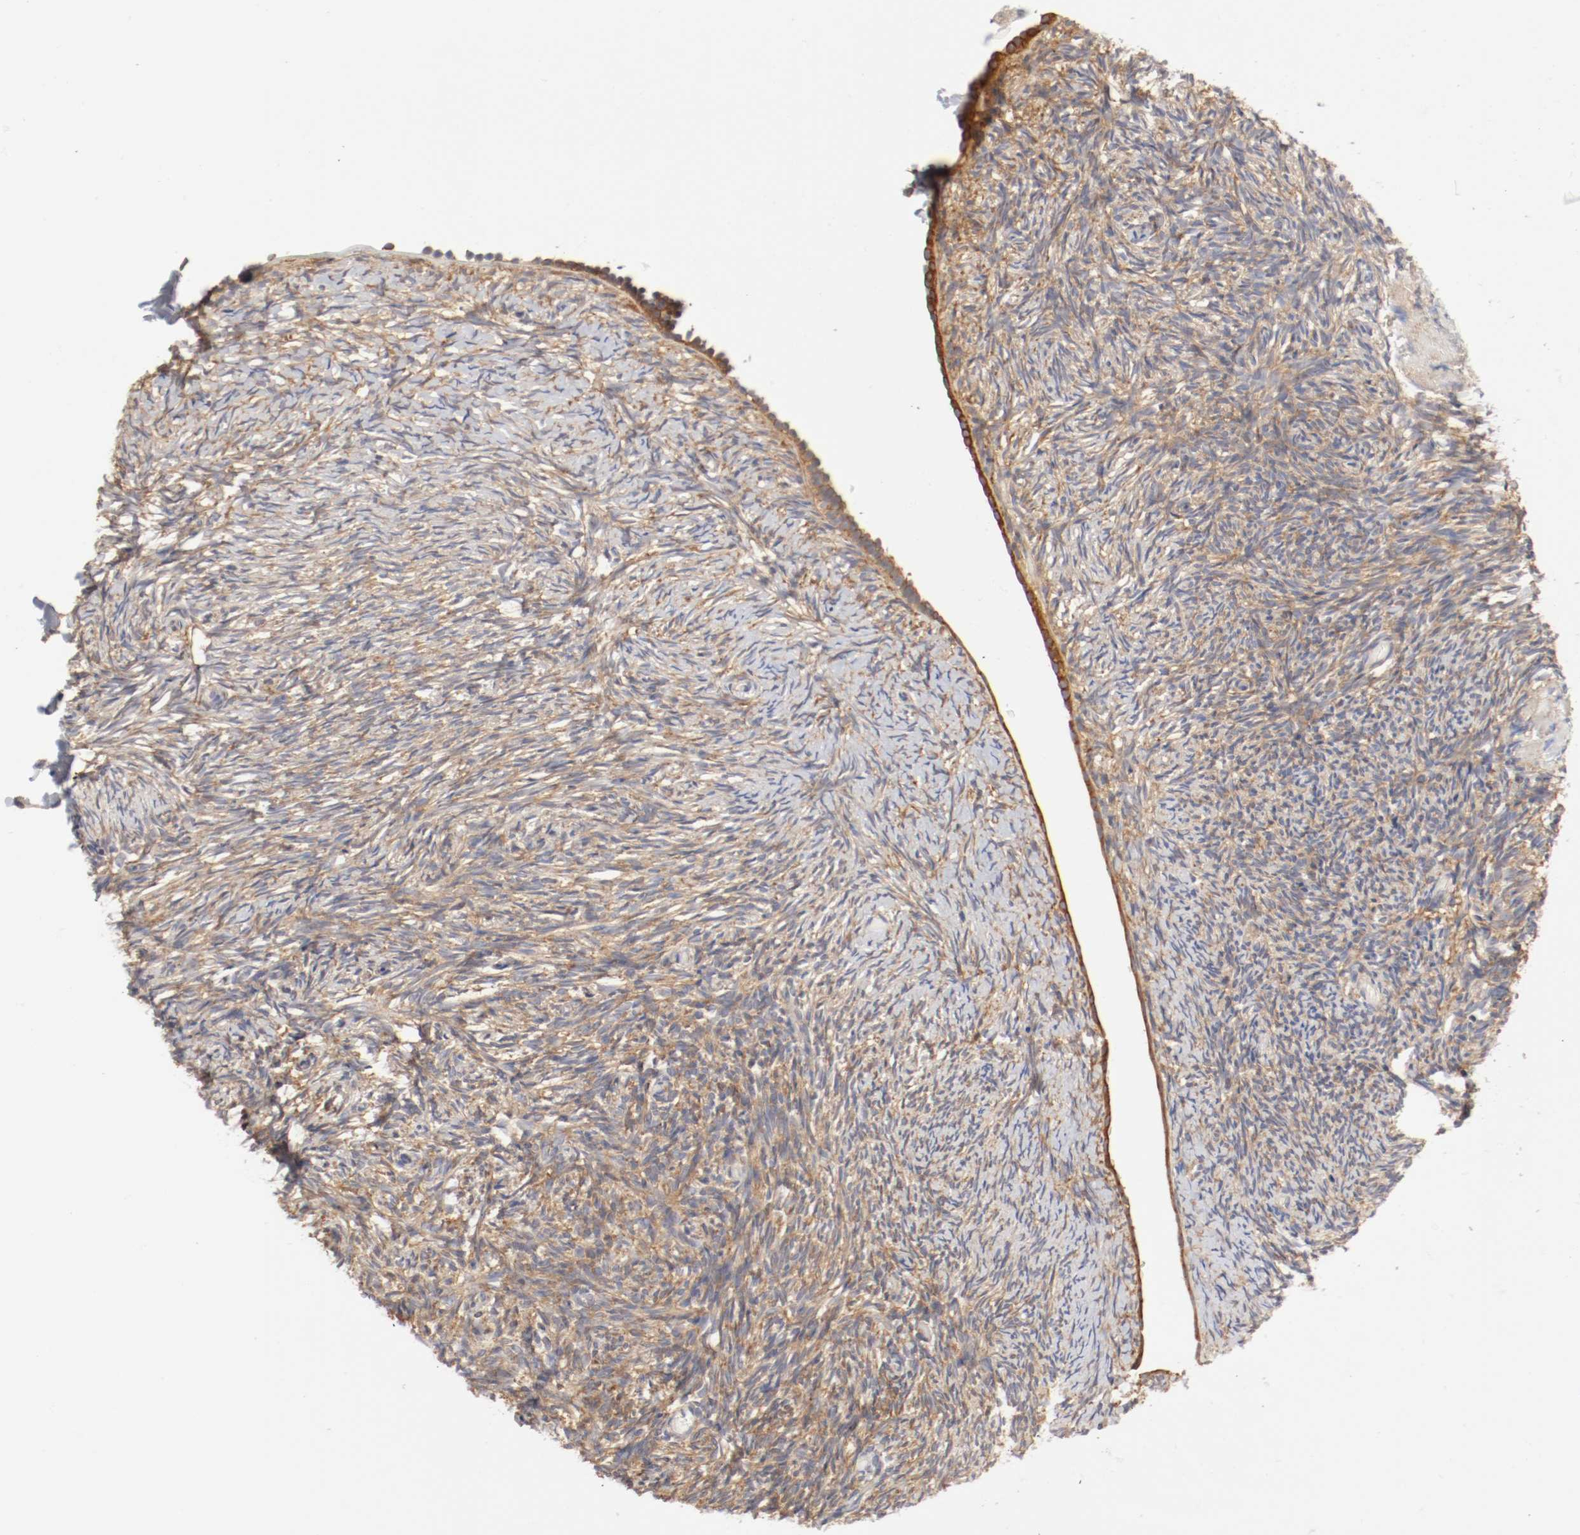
{"staining": {"intensity": "weak", "quantity": ">75%", "location": "cytoplasmic/membranous"}, "tissue": "ovary", "cell_type": "Ovarian stroma cells", "image_type": "normal", "snomed": [{"axis": "morphology", "description": "Normal tissue, NOS"}, {"axis": "topography", "description": "Ovary"}], "caption": "Immunohistochemistry (DAB (3,3'-diaminobenzidine)) staining of normal ovary shows weak cytoplasmic/membranous protein staining in approximately >75% of ovarian stroma cells.", "gene": "FKBP3", "patient": {"sex": "female", "age": 60}}